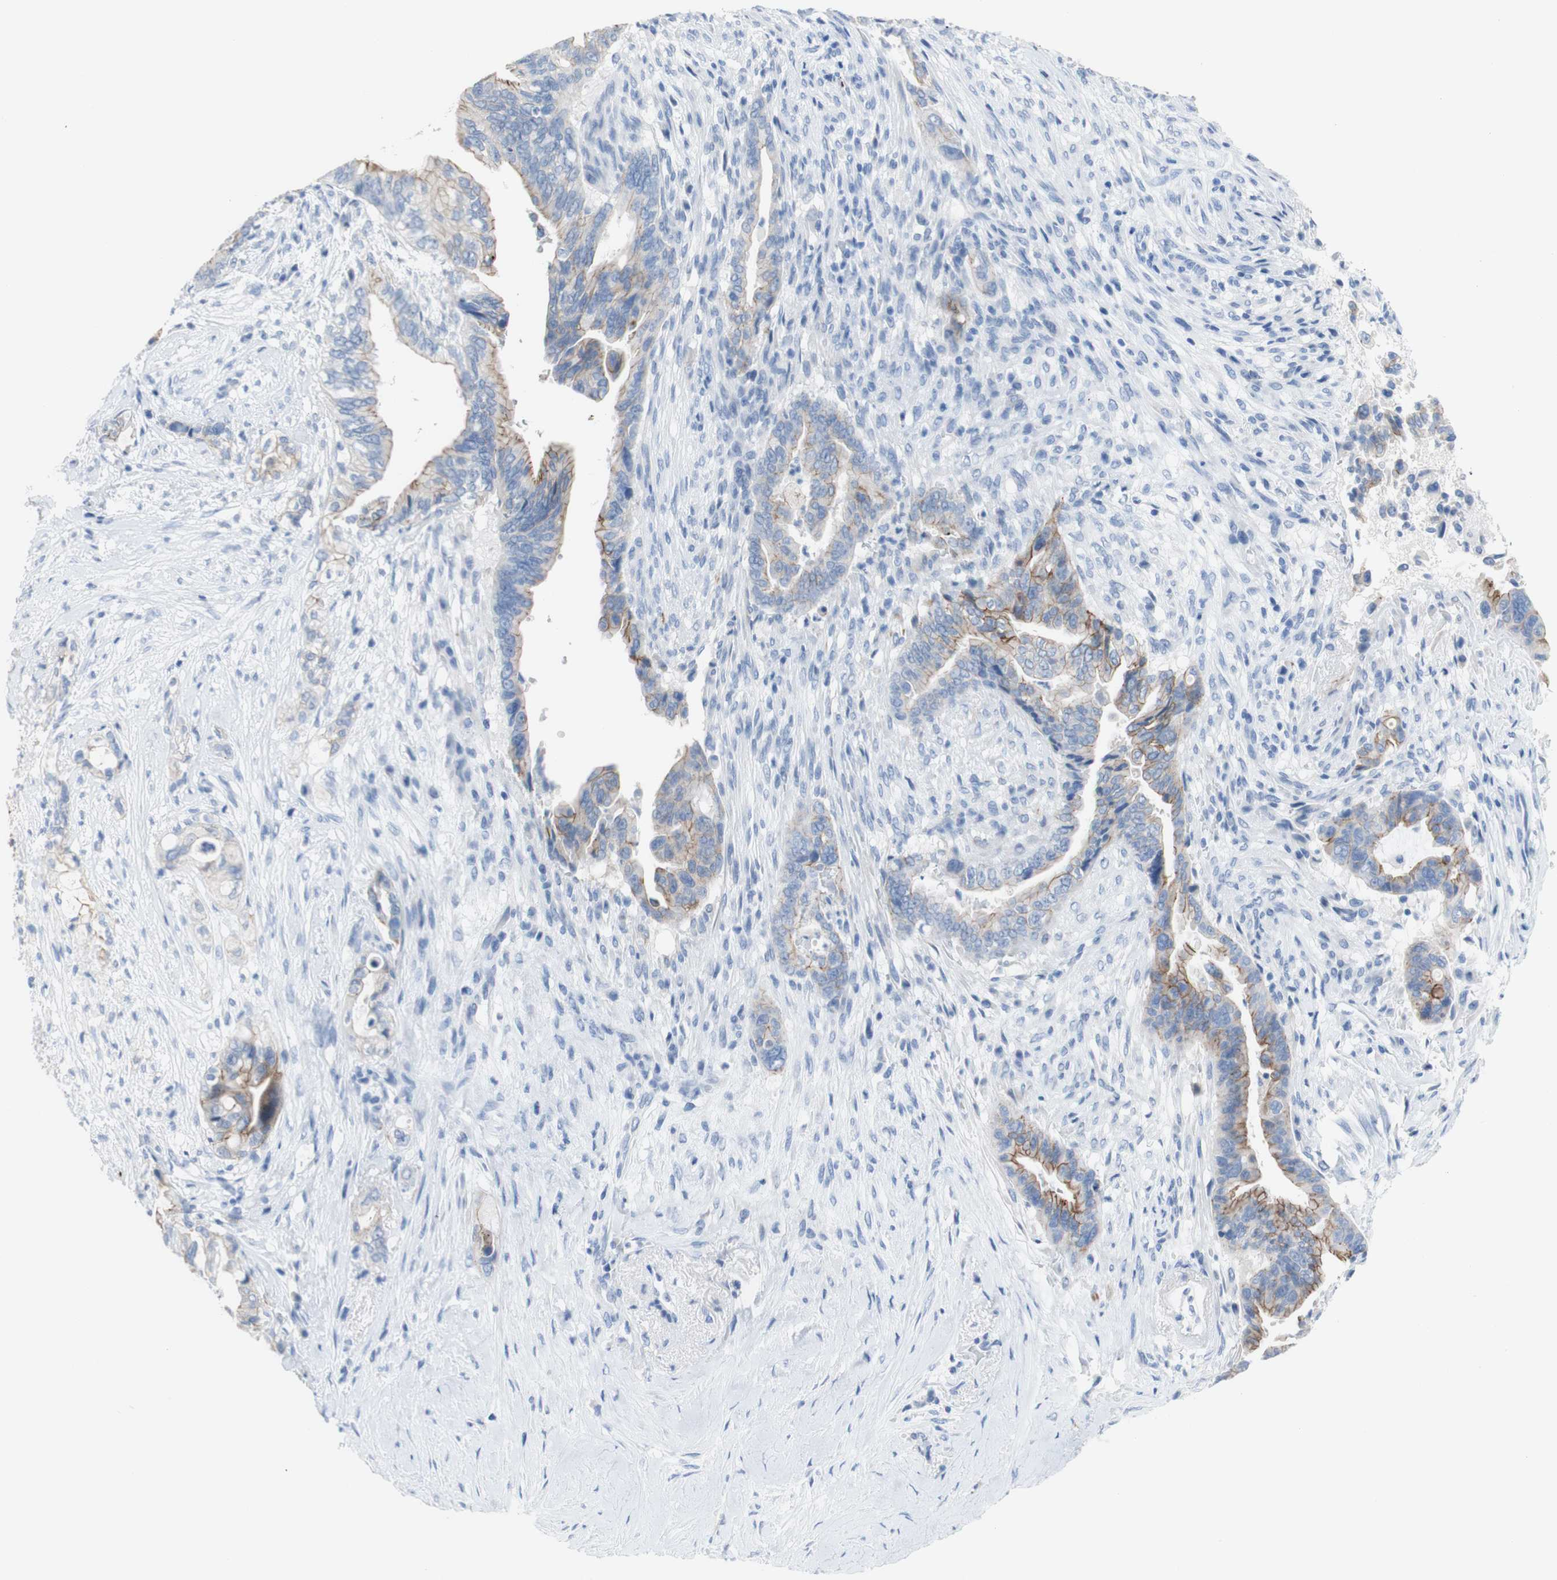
{"staining": {"intensity": "moderate", "quantity": "25%-75%", "location": "cytoplasmic/membranous"}, "tissue": "pancreatic cancer", "cell_type": "Tumor cells", "image_type": "cancer", "snomed": [{"axis": "morphology", "description": "Adenocarcinoma, NOS"}, {"axis": "topography", "description": "Pancreas"}], "caption": "Protein expression analysis of pancreatic cancer shows moderate cytoplasmic/membranous staining in approximately 25%-75% of tumor cells. (Stains: DAB in brown, nuclei in blue, Microscopy: brightfield microscopy at high magnification).", "gene": "DSC2", "patient": {"sex": "male", "age": 70}}